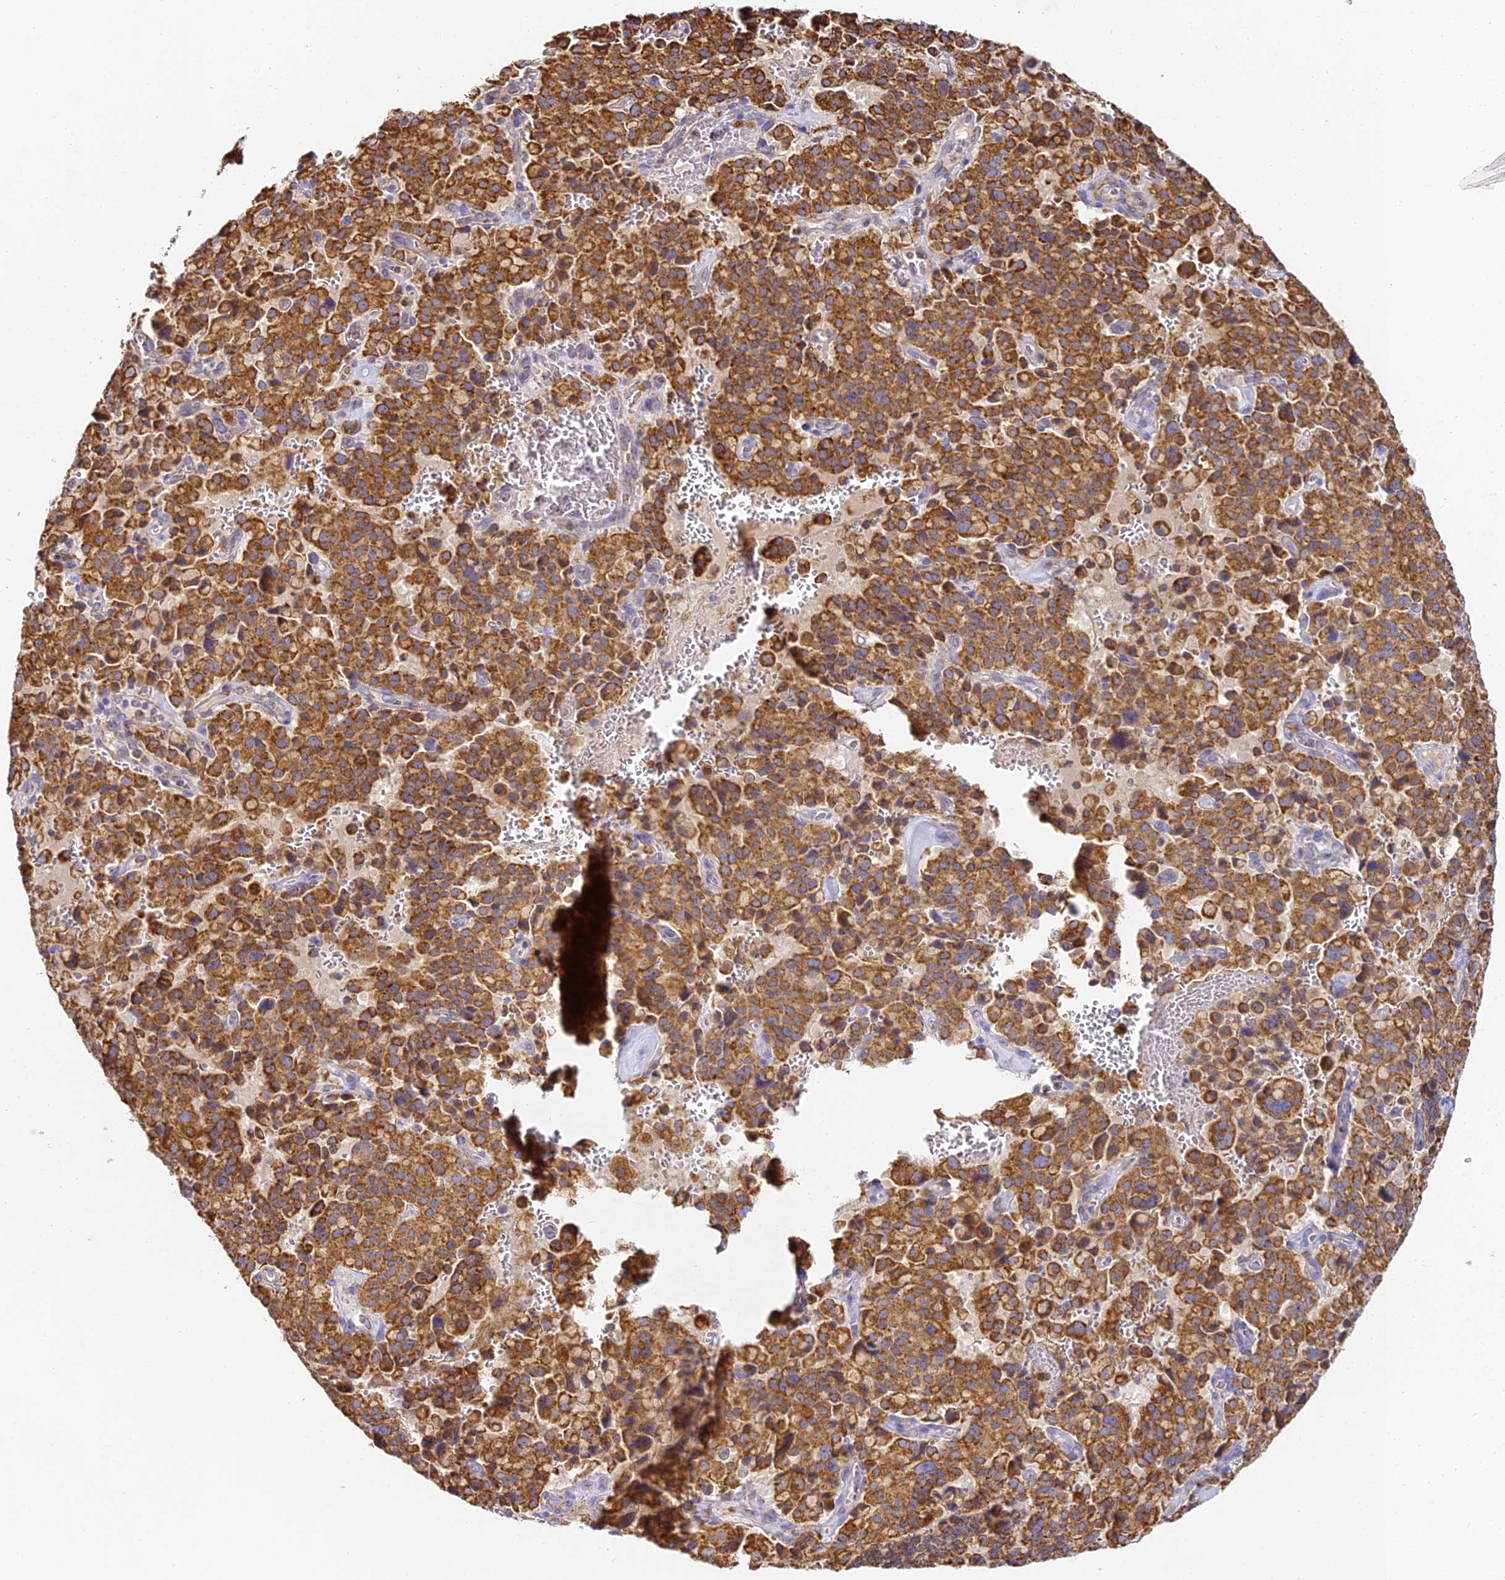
{"staining": {"intensity": "strong", "quantity": ">75%", "location": "cytoplasmic/membranous"}, "tissue": "pancreatic cancer", "cell_type": "Tumor cells", "image_type": "cancer", "snomed": [{"axis": "morphology", "description": "Adenocarcinoma, NOS"}, {"axis": "topography", "description": "Pancreas"}], "caption": "A histopathology image of human pancreatic adenocarcinoma stained for a protein shows strong cytoplasmic/membranous brown staining in tumor cells. (Stains: DAB (3,3'-diaminobenzidine) in brown, nuclei in blue, Microscopy: brightfield microscopy at high magnification).", "gene": "DONSON", "patient": {"sex": "male", "age": 65}}